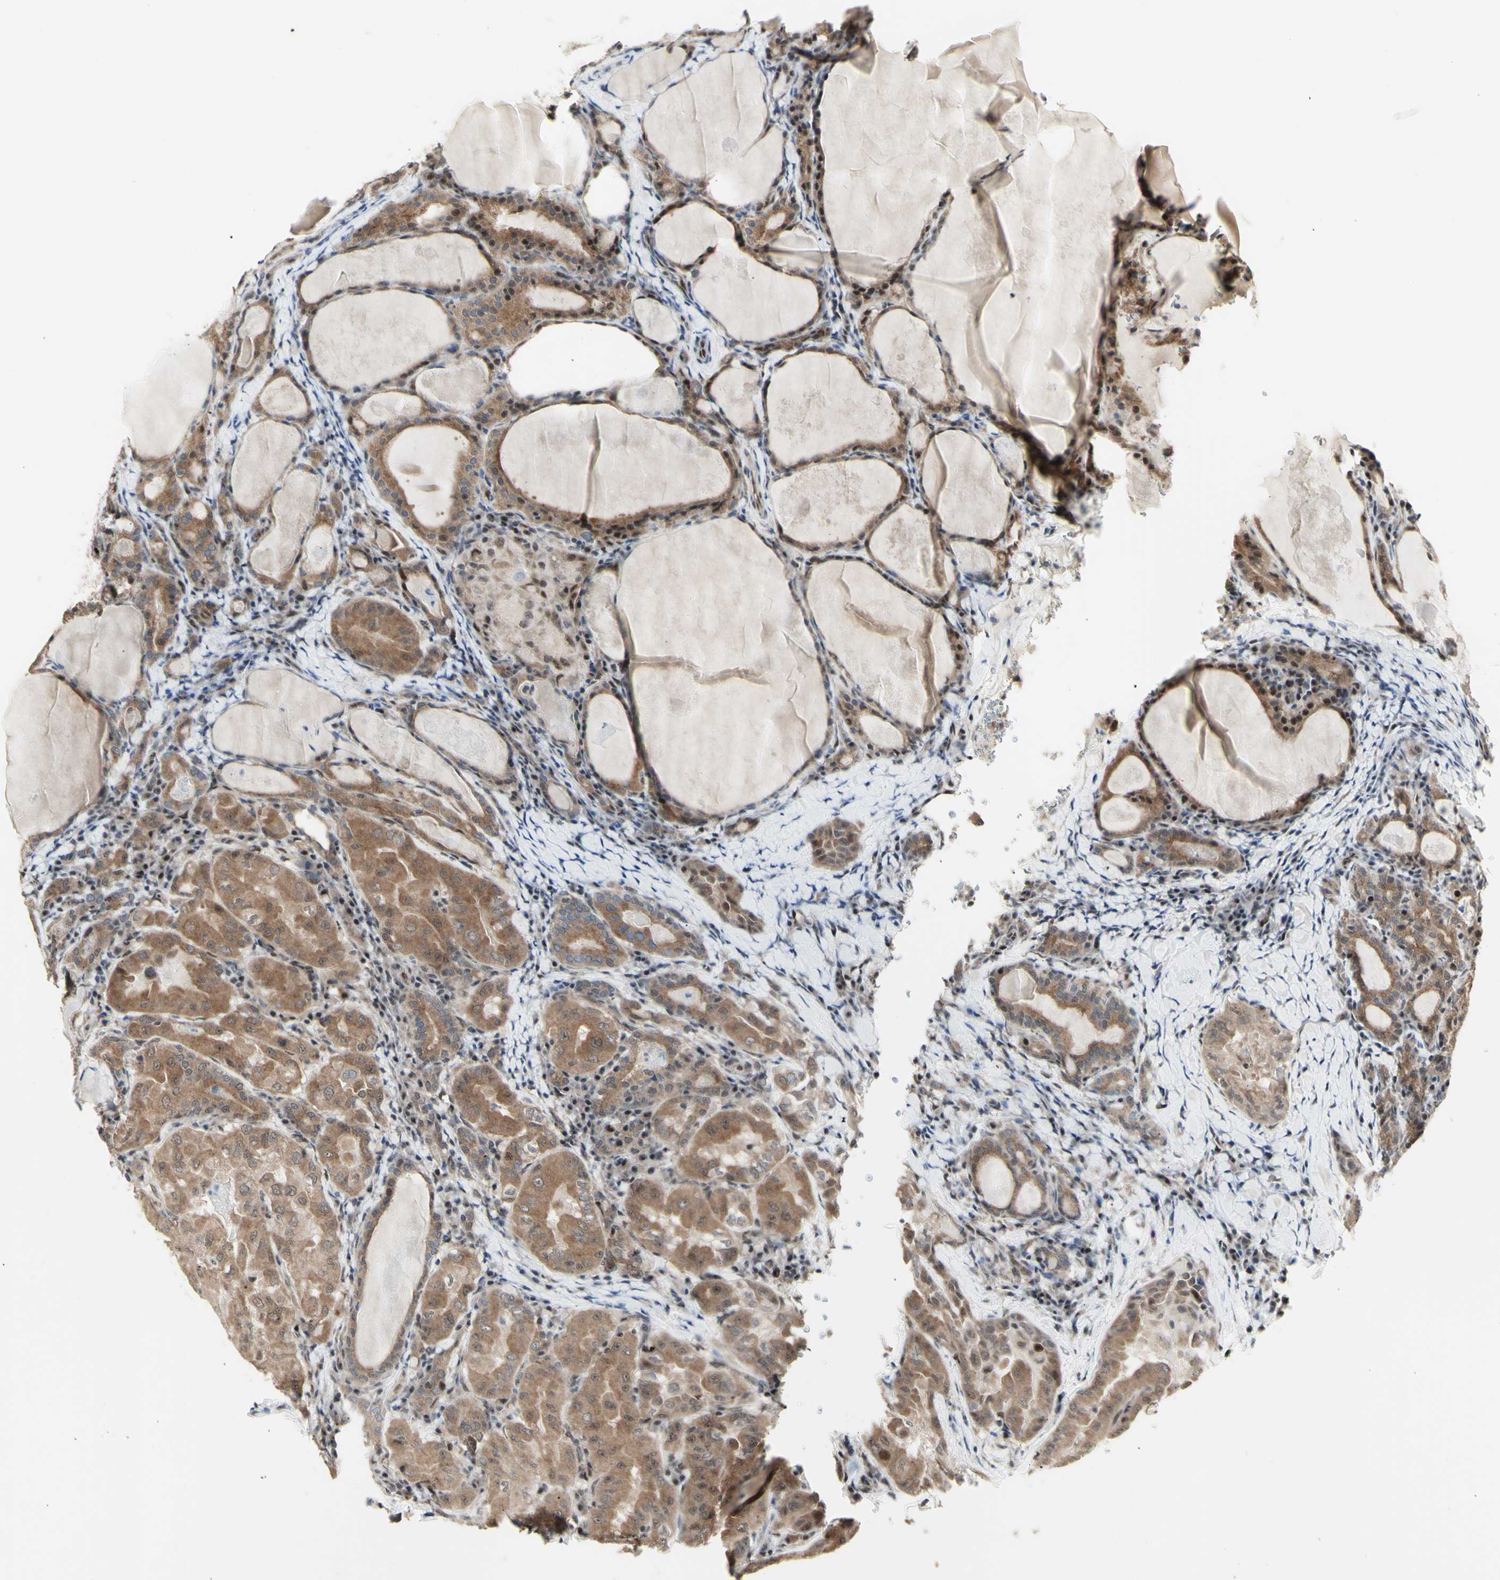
{"staining": {"intensity": "moderate", "quantity": ">75%", "location": "cytoplasmic/membranous"}, "tissue": "thyroid cancer", "cell_type": "Tumor cells", "image_type": "cancer", "snomed": [{"axis": "morphology", "description": "Papillary adenocarcinoma, NOS"}, {"axis": "topography", "description": "Thyroid gland"}], "caption": "High-magnification brightfield microscopy of papillary adenocarcinoma (thyroid) stained with DAB (brown) and counterstained with hematoxylin (blue). tumor cells exhibit moderate cytoplasmic/membranous staining is present in about>75% of cells.", "gene": "DHRS7B", "patient": {"sex": "female", "age": 42}}